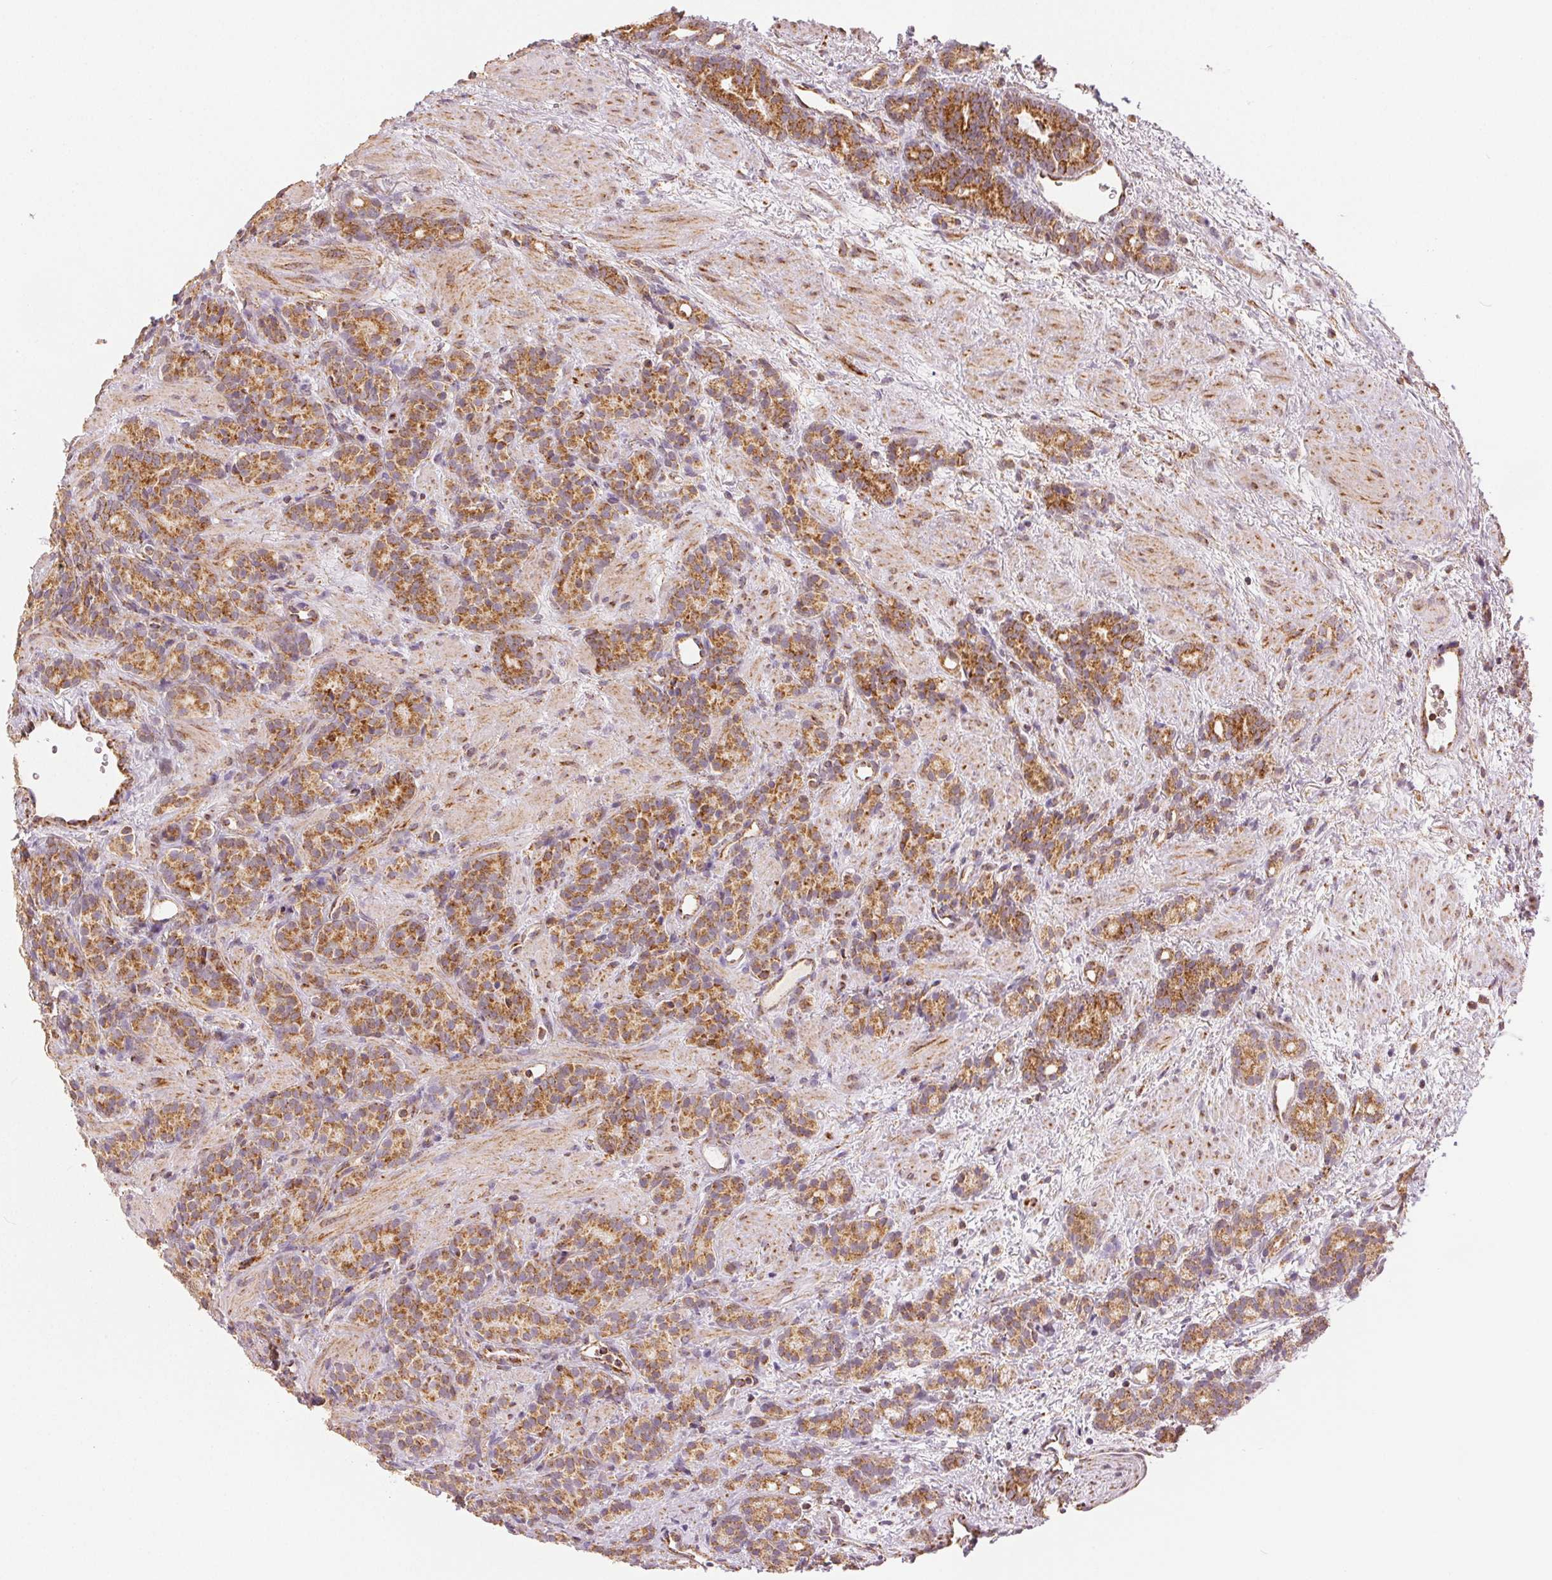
{"staining": {"intensity": "strong", "quantity": ">75%", "location": "cytoplasmic/membranous"}, "tissue": "prostate cancer", "cell_type": "Tumor cells", "image_type": "cancer", "snomed": [{"axis": "morphology", "description": "Adenocarcinoma, High grade"}, {"axis": "topography", "description": "Prostate"}], "caption": "Protein staining displays strong cytoplasmic/membranous positivity in about >75% of tumor cells in prostate cancer (adenocarcinoma (high-grade)).", "gene": "SDHB", "patient": {"sex": "male", "age": 84}}